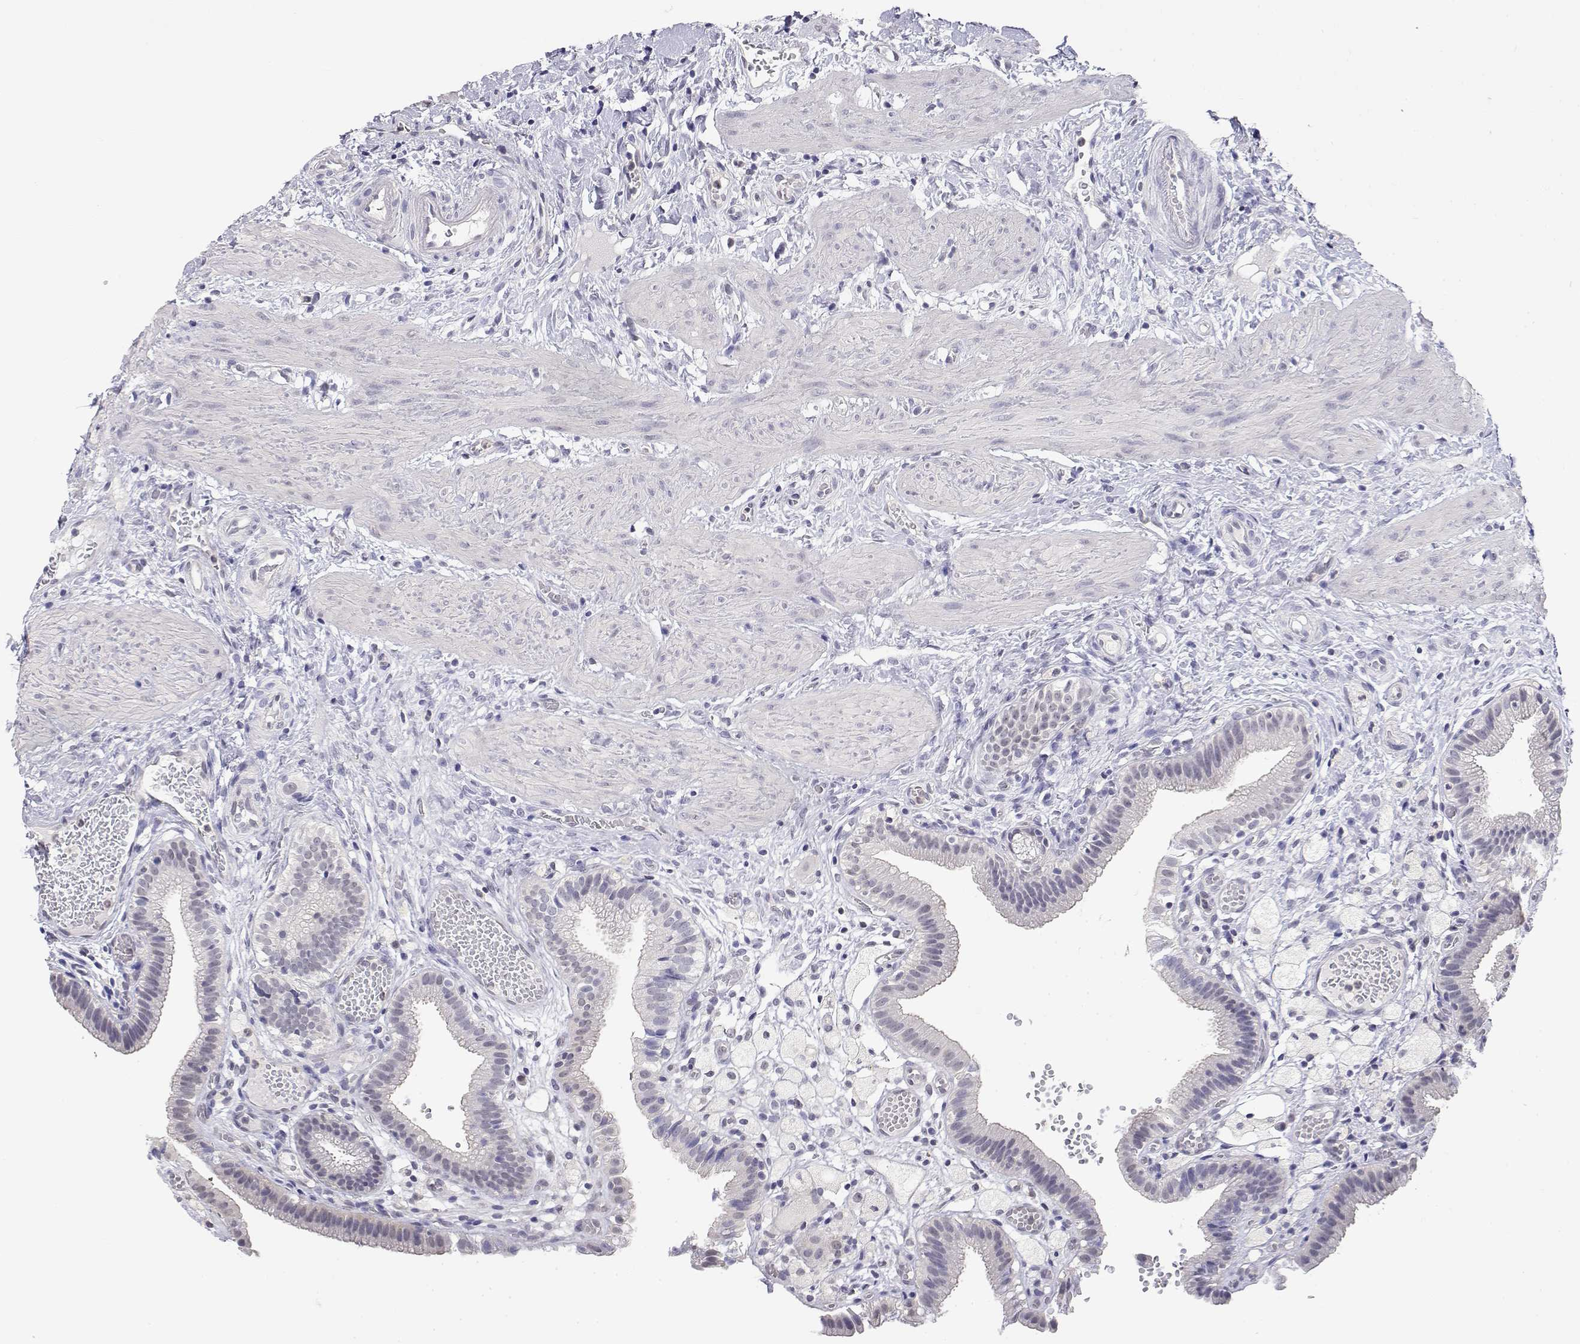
{"staining": {"intensity": "negative", "quantity": "none", "location": "none"}, "tissue": "gallbladder", "cell_type": "Glandular cells", "image_type": "normal", "snomed": [{"axis": "morphology", "description": "Normal tissue, NOS"}, {"axis": "topography", "description": "Gallbladder"}], "caption": "A high-resolution histopathology image shows immunohistochemistry (IHC) staining of unremarkable gallbladder, which demonstrates no significant staining in glandular cells. (DAB (3,3'-diaminobenzidine) IHC, high magnification).", "gene": "ADA", "patient": {"sex": "female", "age": 24}}